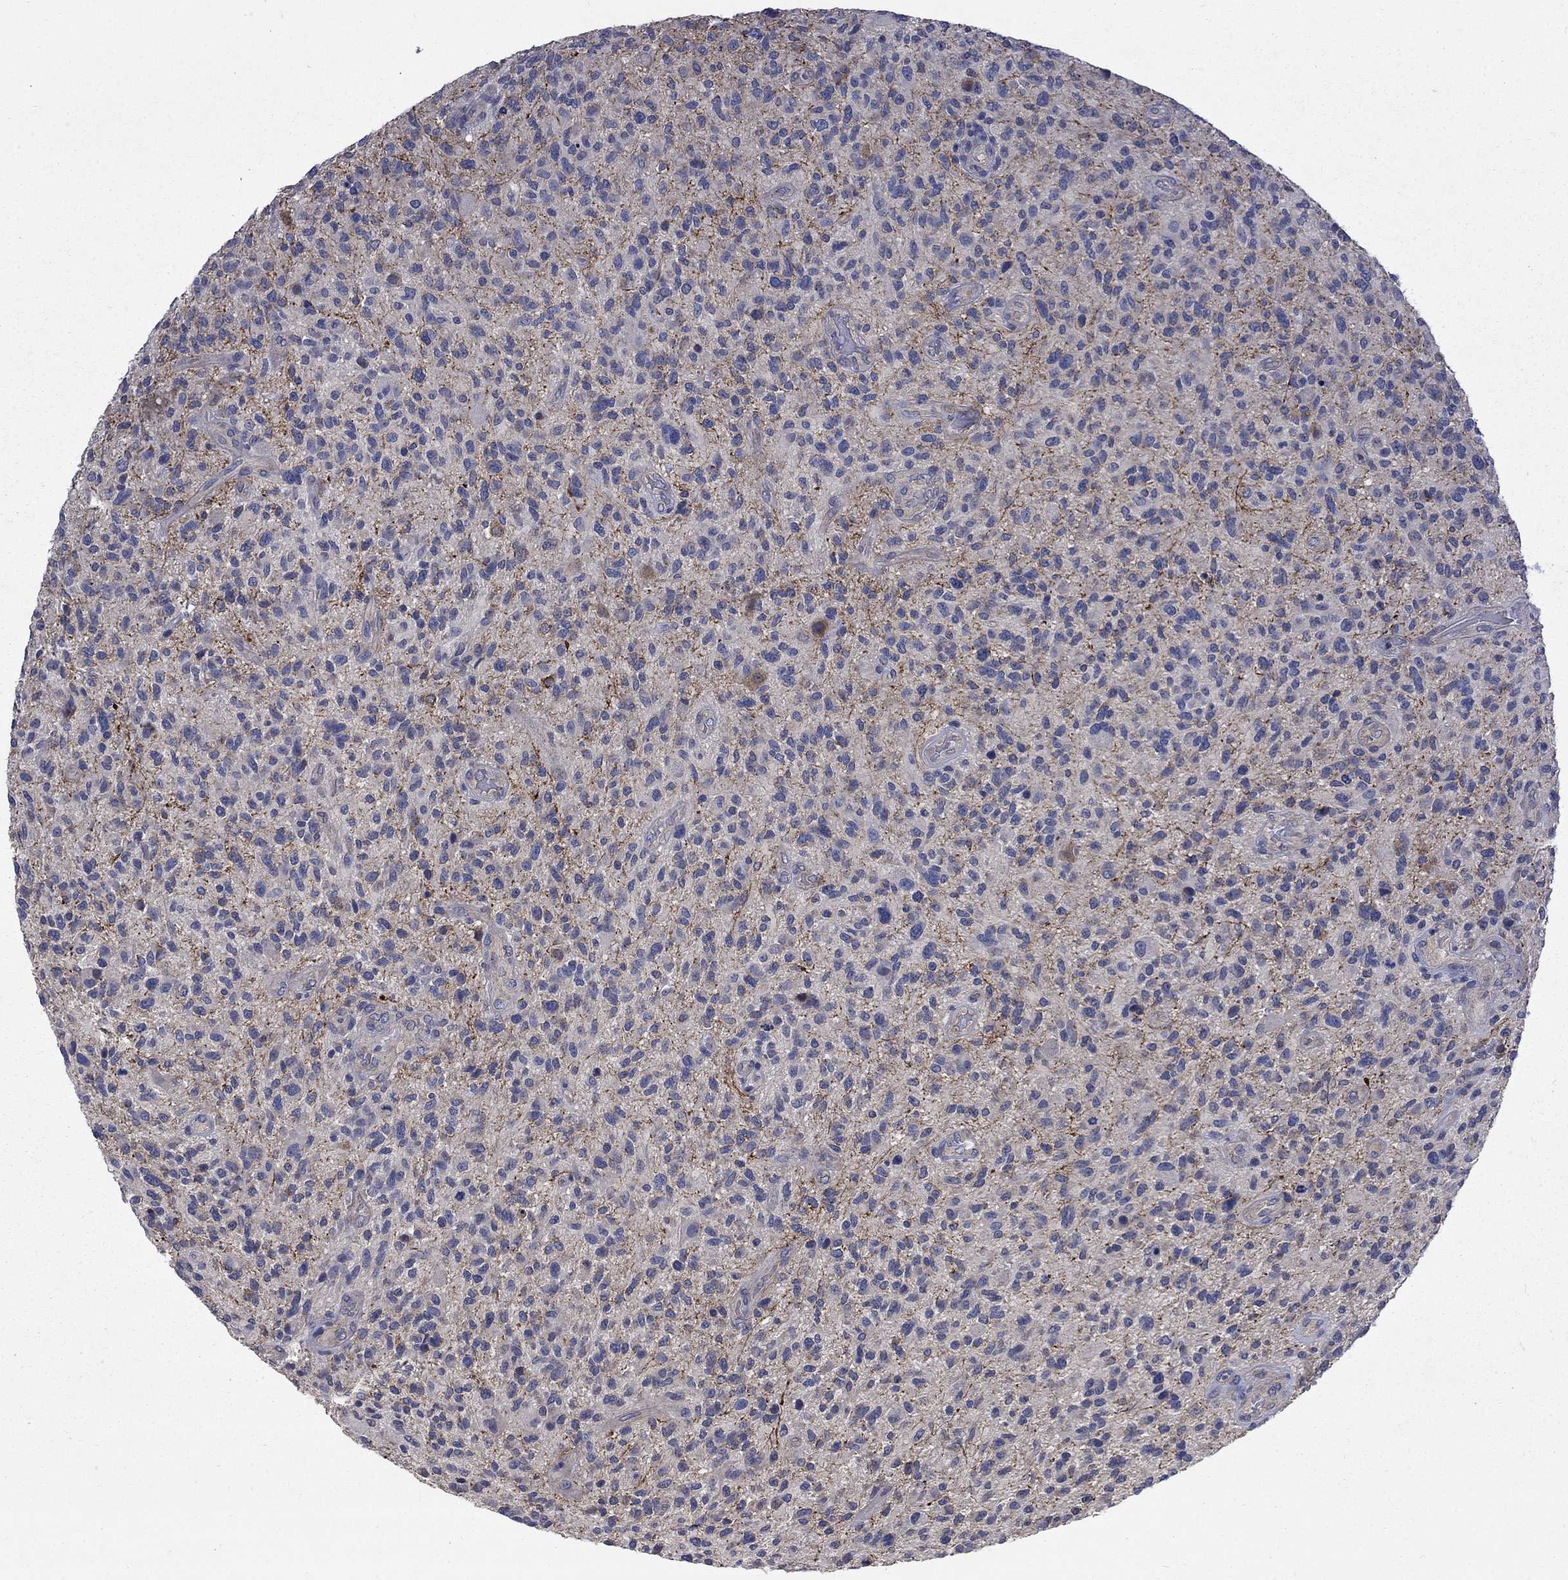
{"staining": {"intensity": "negative", "quantity": "none", "location": "none"}, "tissue": "glioma", "cell_type": "Tumor cells", "image_type": "cancer", "snomed": [{"axis": "morphology", "description": "Glioma, malignant, High grade"}, {"axis": "topography", "description": "Brain"}], "caption": "Immunohistochemistry histopathology image of neoplastic tissue: human malignant glioma (high-grade) stained with DAB (3,3'-diaminobenzidine) reveals no significant protein expression in tumor cells.", "gene": "HSPA12A", "patient": {"sex": "male", "age": 47}}